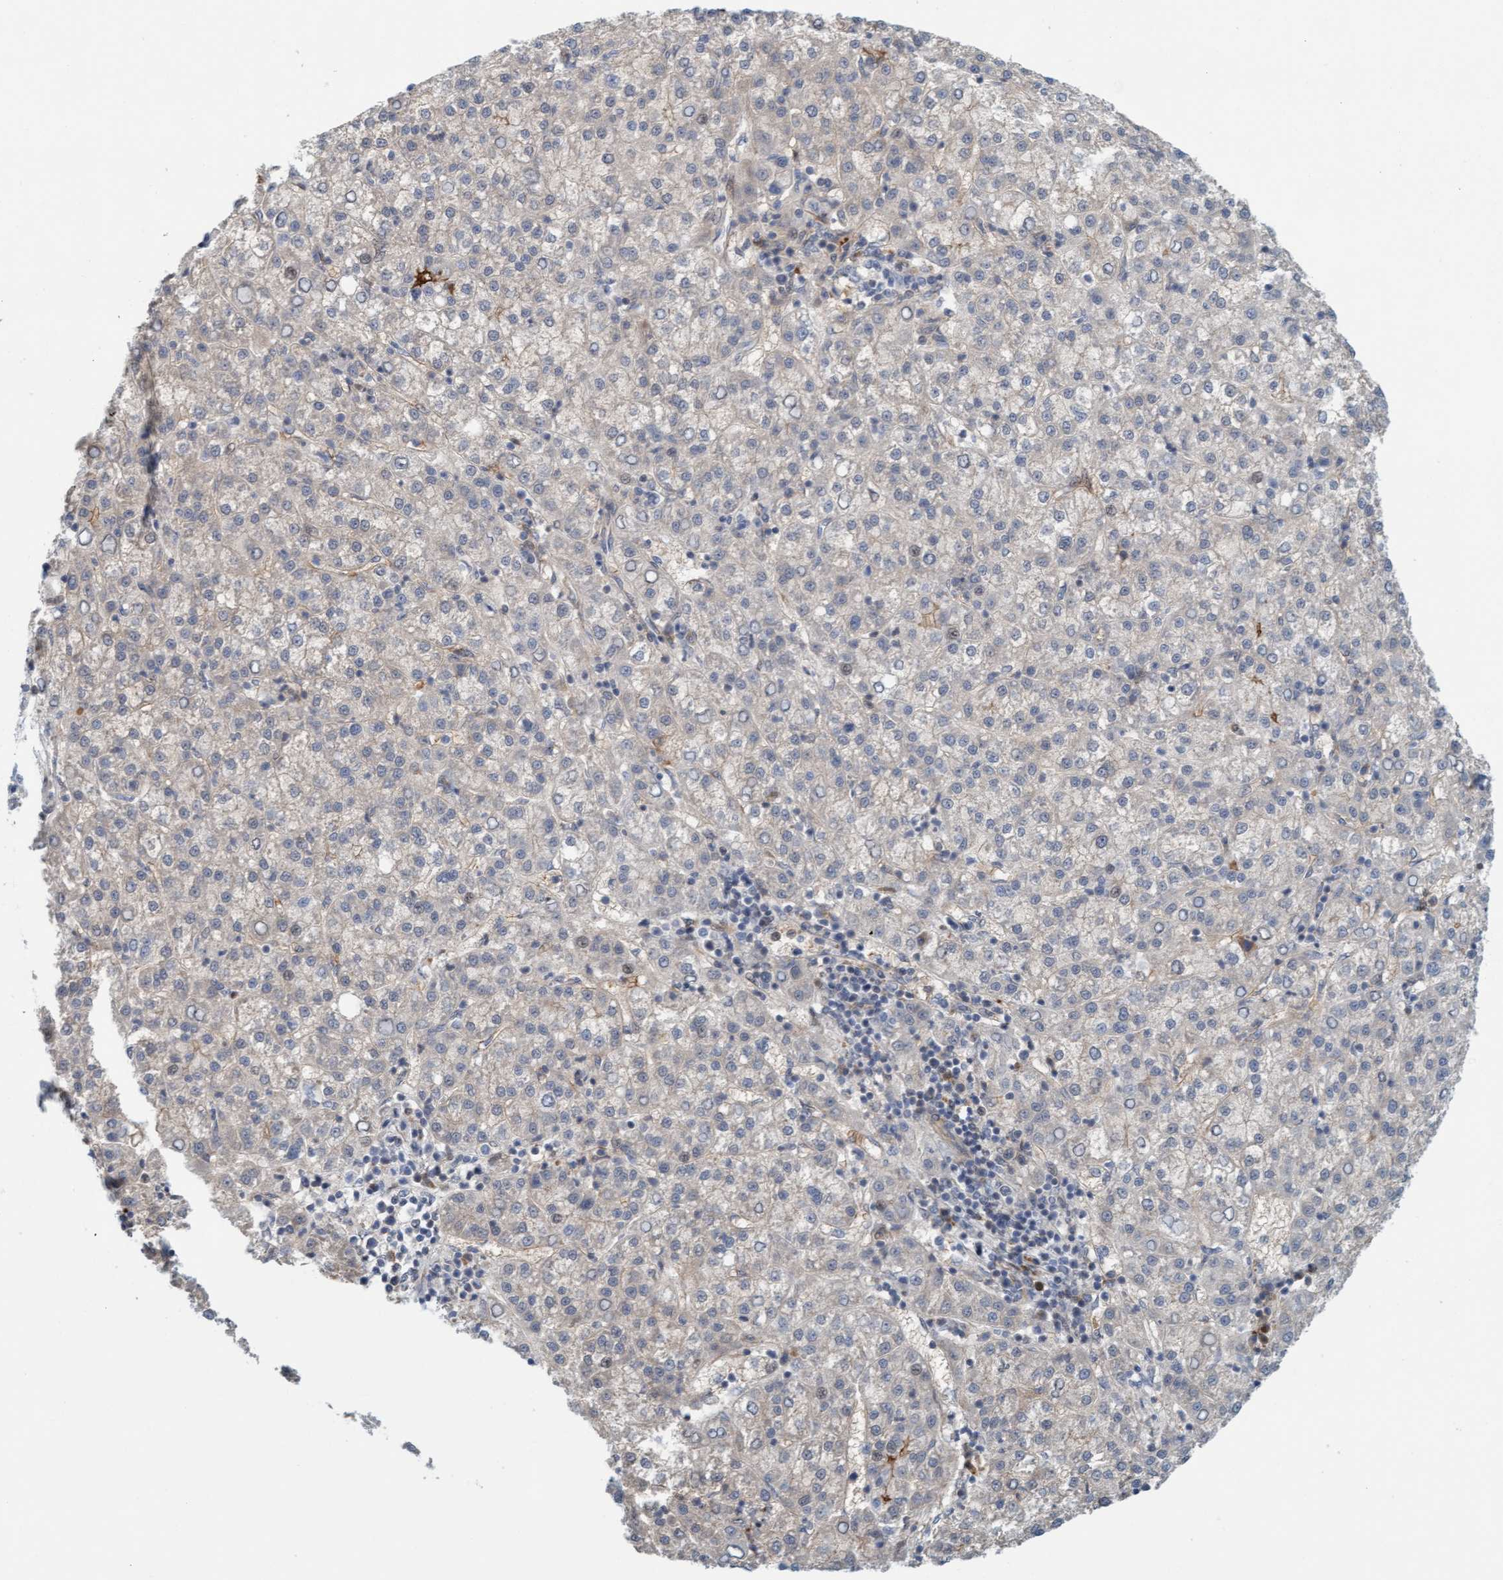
{"staining": {"intensity": "negative", "quantity": "none", "location": "none"}, "tissue": "liver cancer", "cell_type": "Tumor cells", "image_type": "cancer", "snomed": [{"axis": "morphology", "description": "Carcinoma, Hepatocellular, NOS"}, {"axis": "topography", "description": "Liver"}], "caption": "This is an immunohistochemistry photomicrograph of human liver hepatocellular carcinoma. There is no staining in tumor cells.", "gene": "EIF4EBP1", "patient": {"sex": "female", "age": 58}}